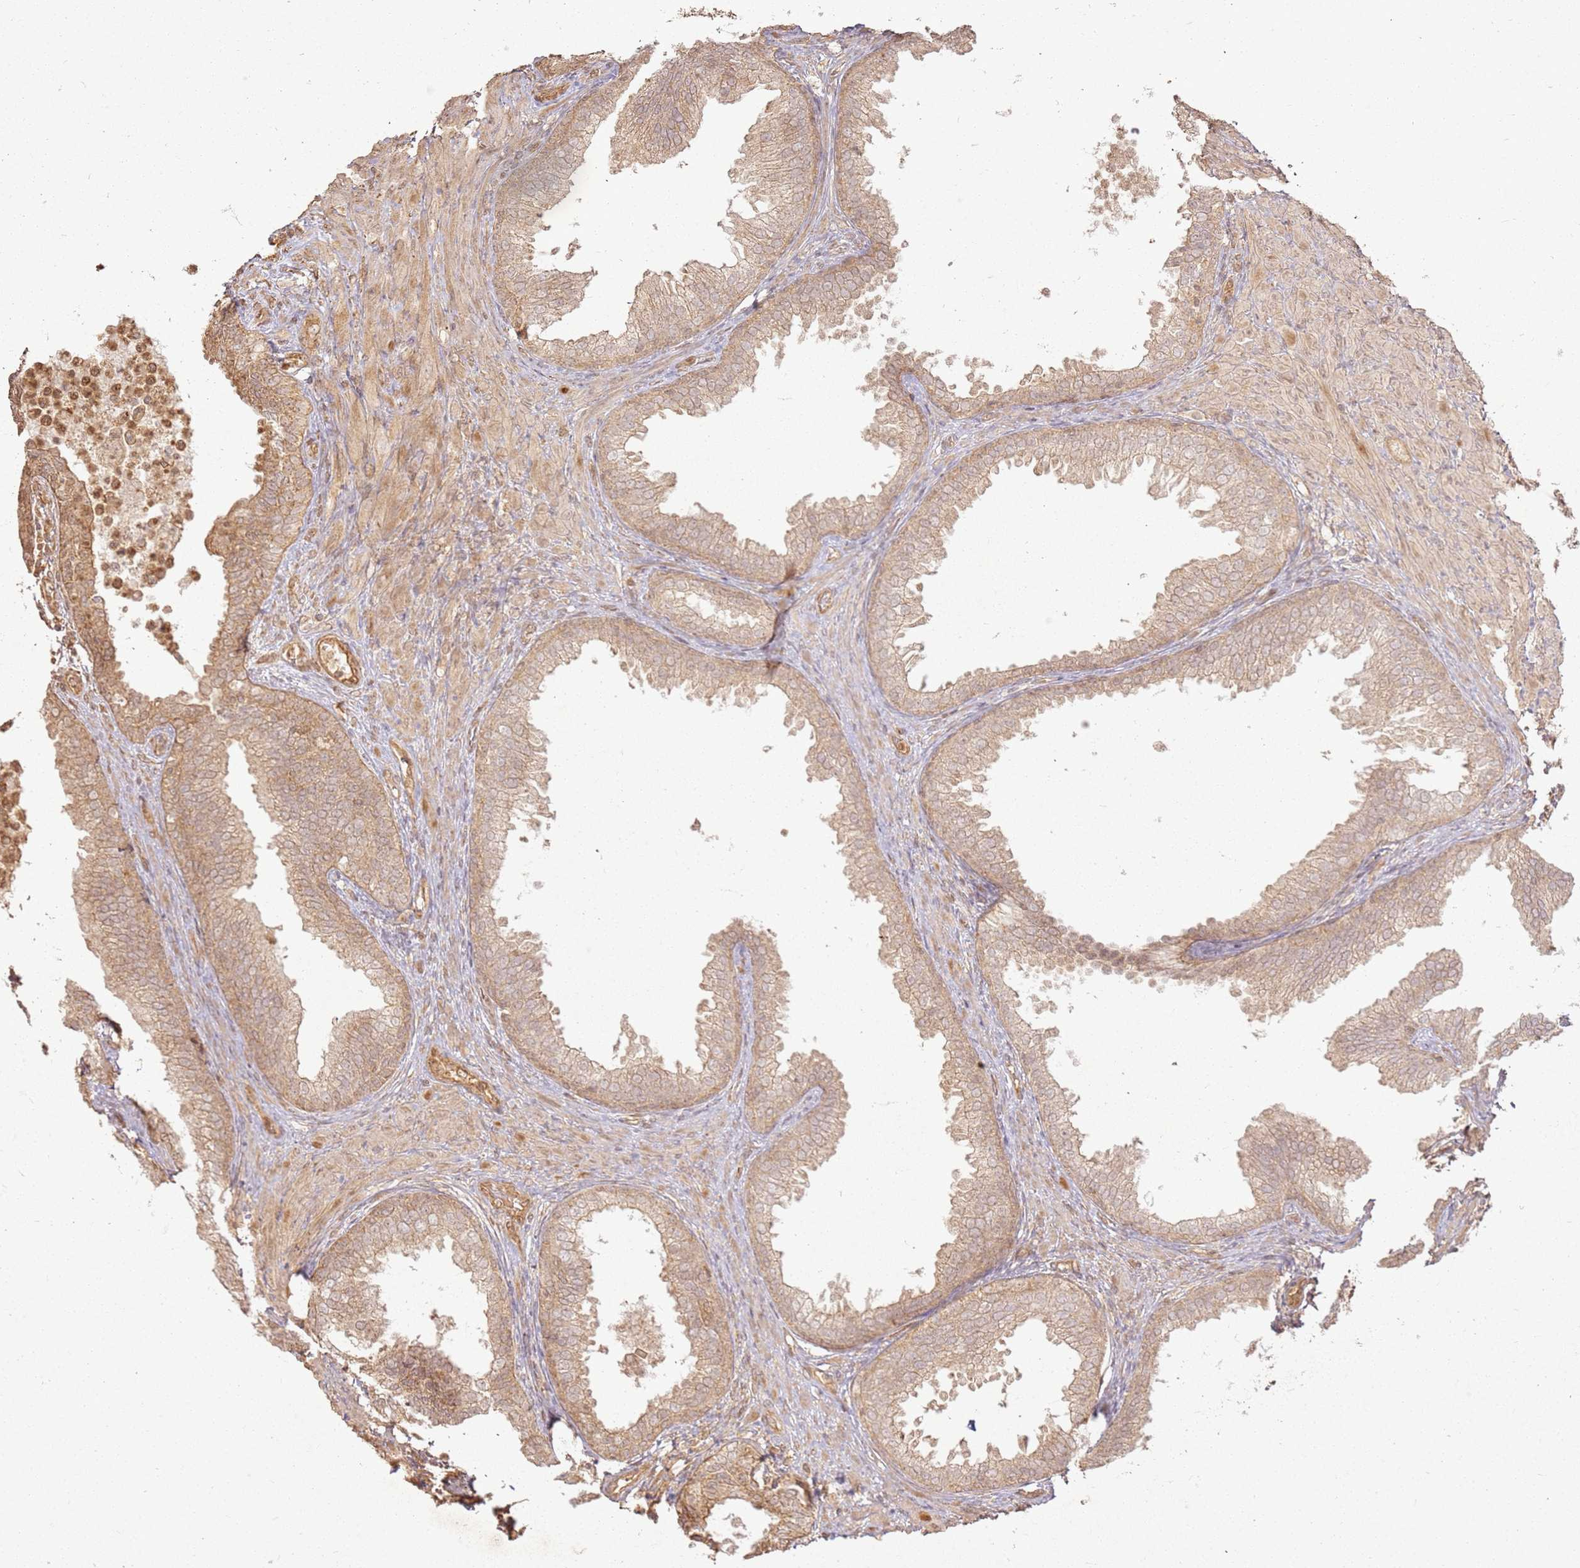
{"staining": {"intensity": "moderate", "quantity": ">75%", "location": "cytoplasmic/membranous"}, "tissue": "prostate", "cell_type": "Glandular cells", "image_type": "normal", "snomed": [{"axis": "morphology", "description": "Normal tissue, NOS"}, {"axis": "topography", "description": "Prostate"}], "caption": "IHC photomicrograph of normal prostate: human prostate stained using immunohistochemistry (IHC) demonstrates medium levels of moderate protein expression localized specifically in the cytoplasmic/membranous of glandular cells, appearing as a cytoplasmic/membranous brown color.", "gene": "ZNF776", "patient": {"sex": "male", "age": 76}}